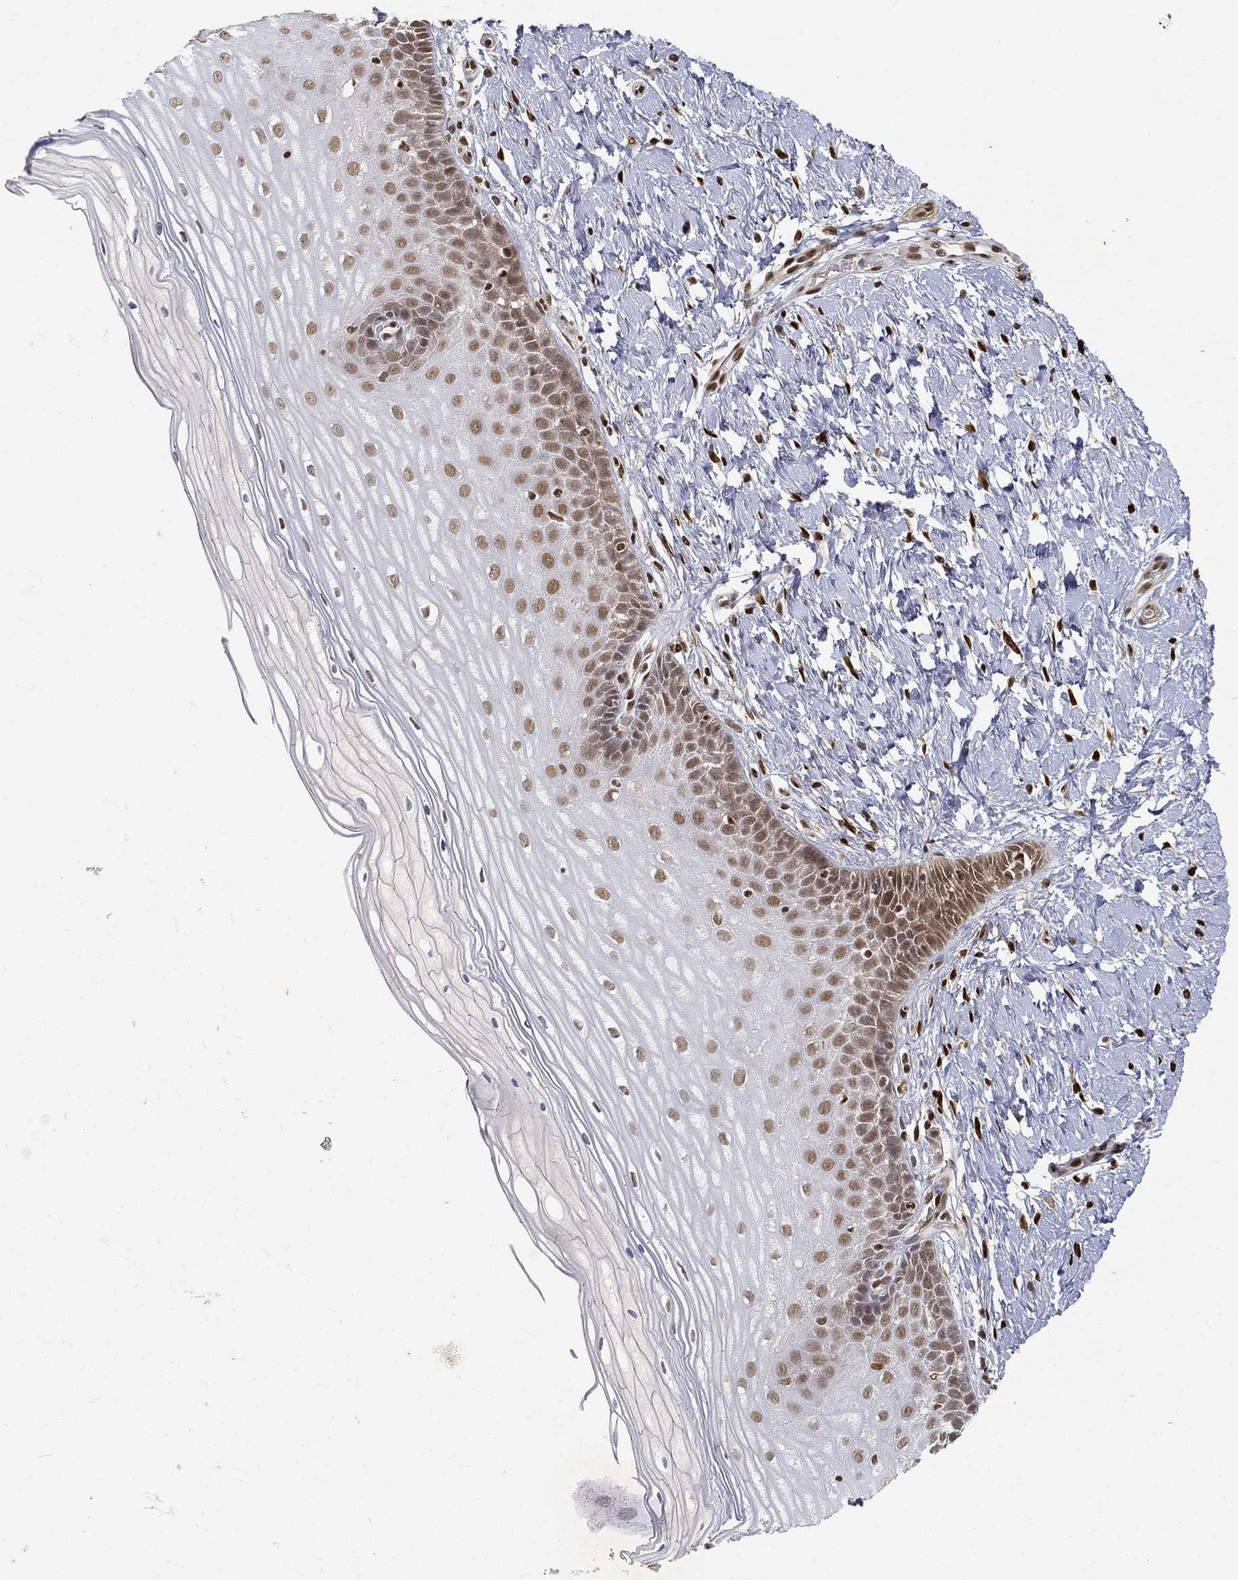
{"staining": {"intensity": "negative", "quantity": "none", "location": "none"}, "tissue": "cervix", "cell_type": "Glandular cells", "image_type": "normal", "snomed": [{"axis": "morphology", "description": "Normal tissue, NOS"}, {"axis": "topography", "description": "Cervix"}], "caption": "Glandular cells show no significant protein positivity in unremarkable cervix. The staining was performed using DAB to visualize the protein expression in brown, while the nuclei were stained in blue with hematoxylin (Magnification: 20x).", "gene": "CRTC3", "patient": {"sex": "female", "age": 37}}